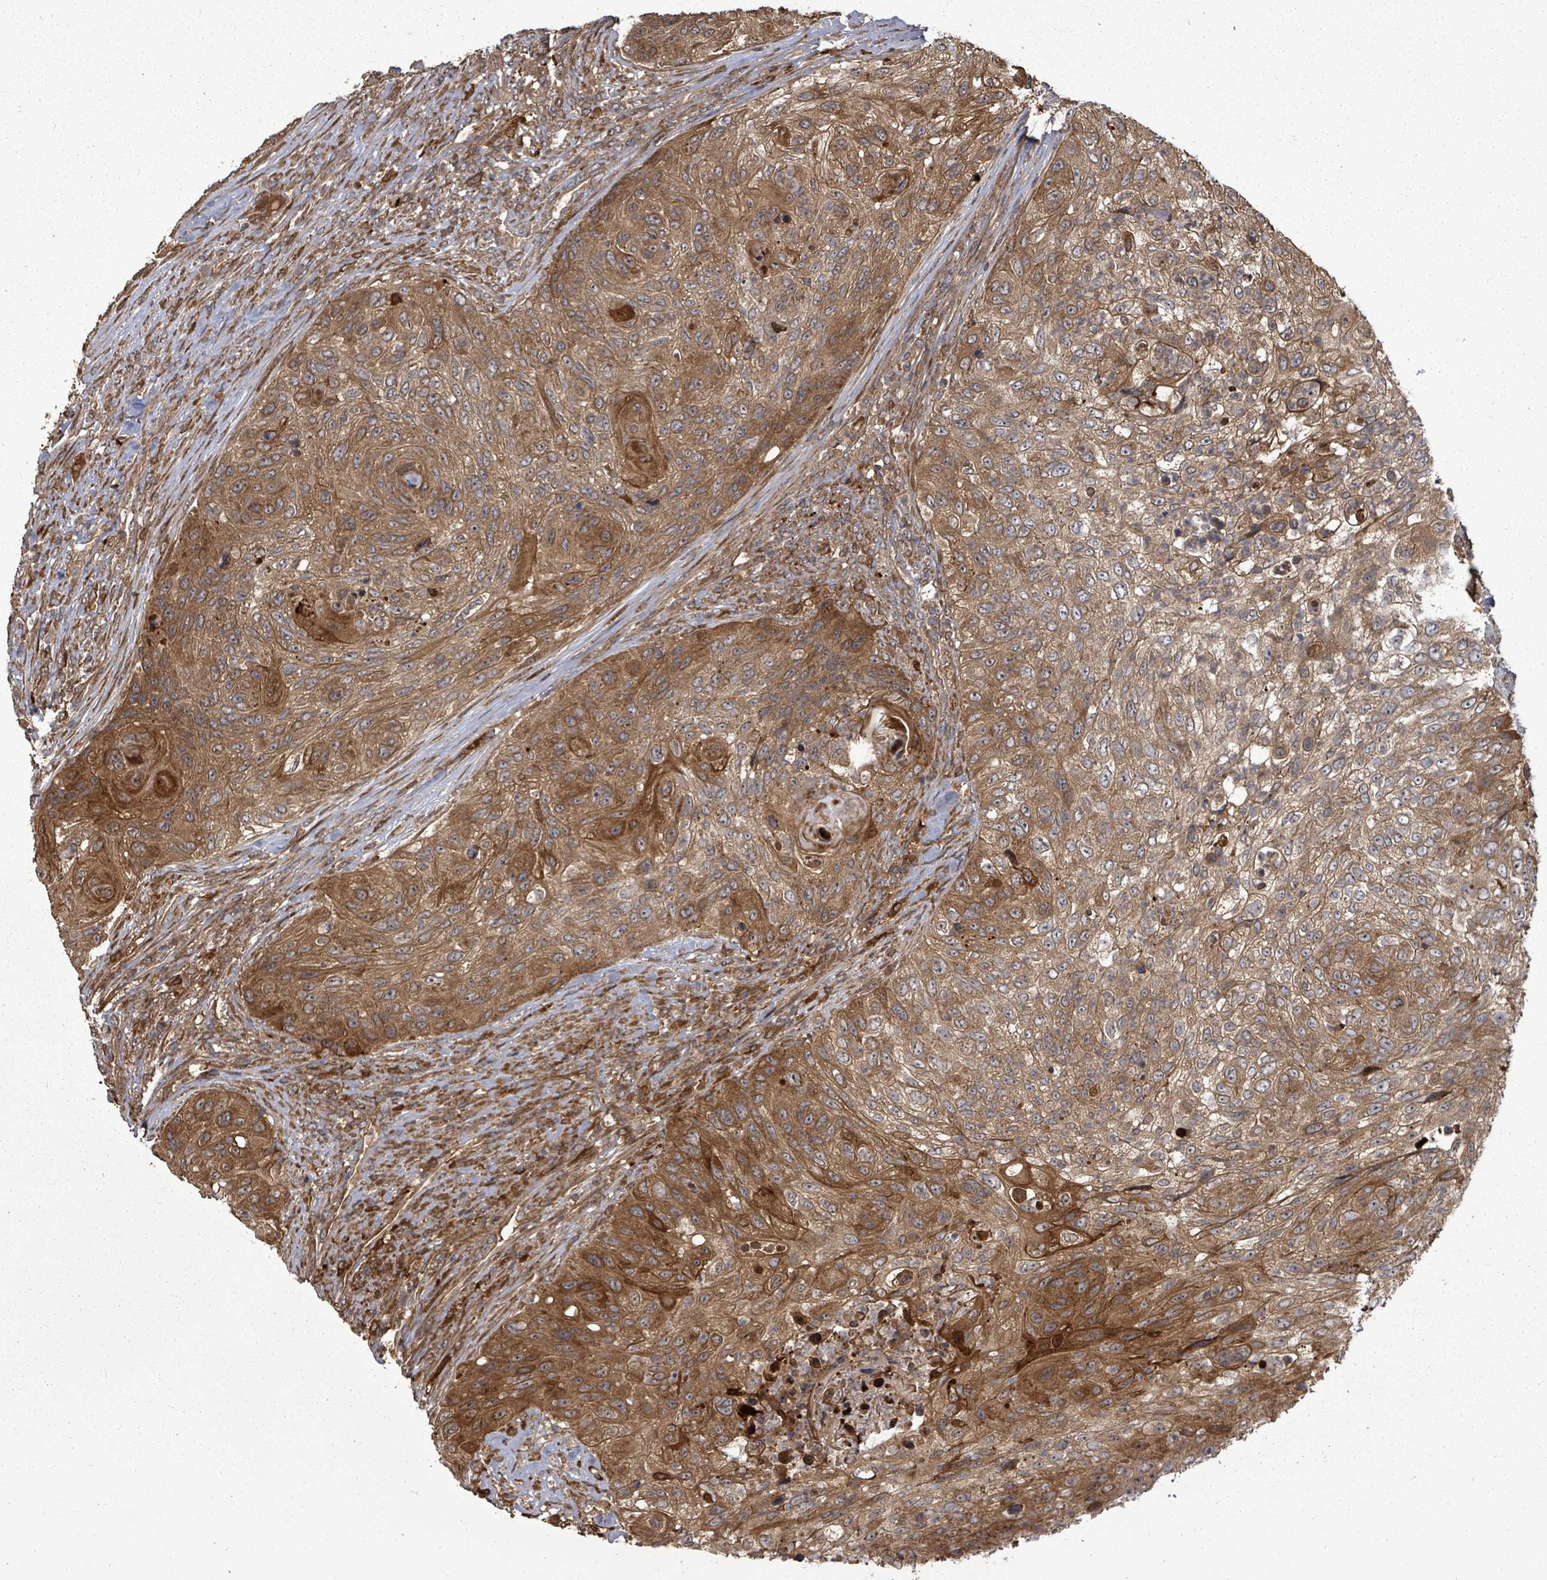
{"staining": {"intensity": "moderate", "quantity": ">75%", "location": "cytoplasmic/membranous"}, "tissue": "urothelial cancer", "cell_type": "Tumor cells", "image_type": "cancer", "snomed": [{"axis": "morphology", "description": "Urothelial carcinoma, High grade"}, {"axis": "topography", "description": "Urinary bladder"}], "caption": "Human high-grade urothelial carcinoma stained with a protein marker displays moderate staining in tumor cells.", "gene": "EIF3C", "patient": {"sex": "female", "age": 60}}